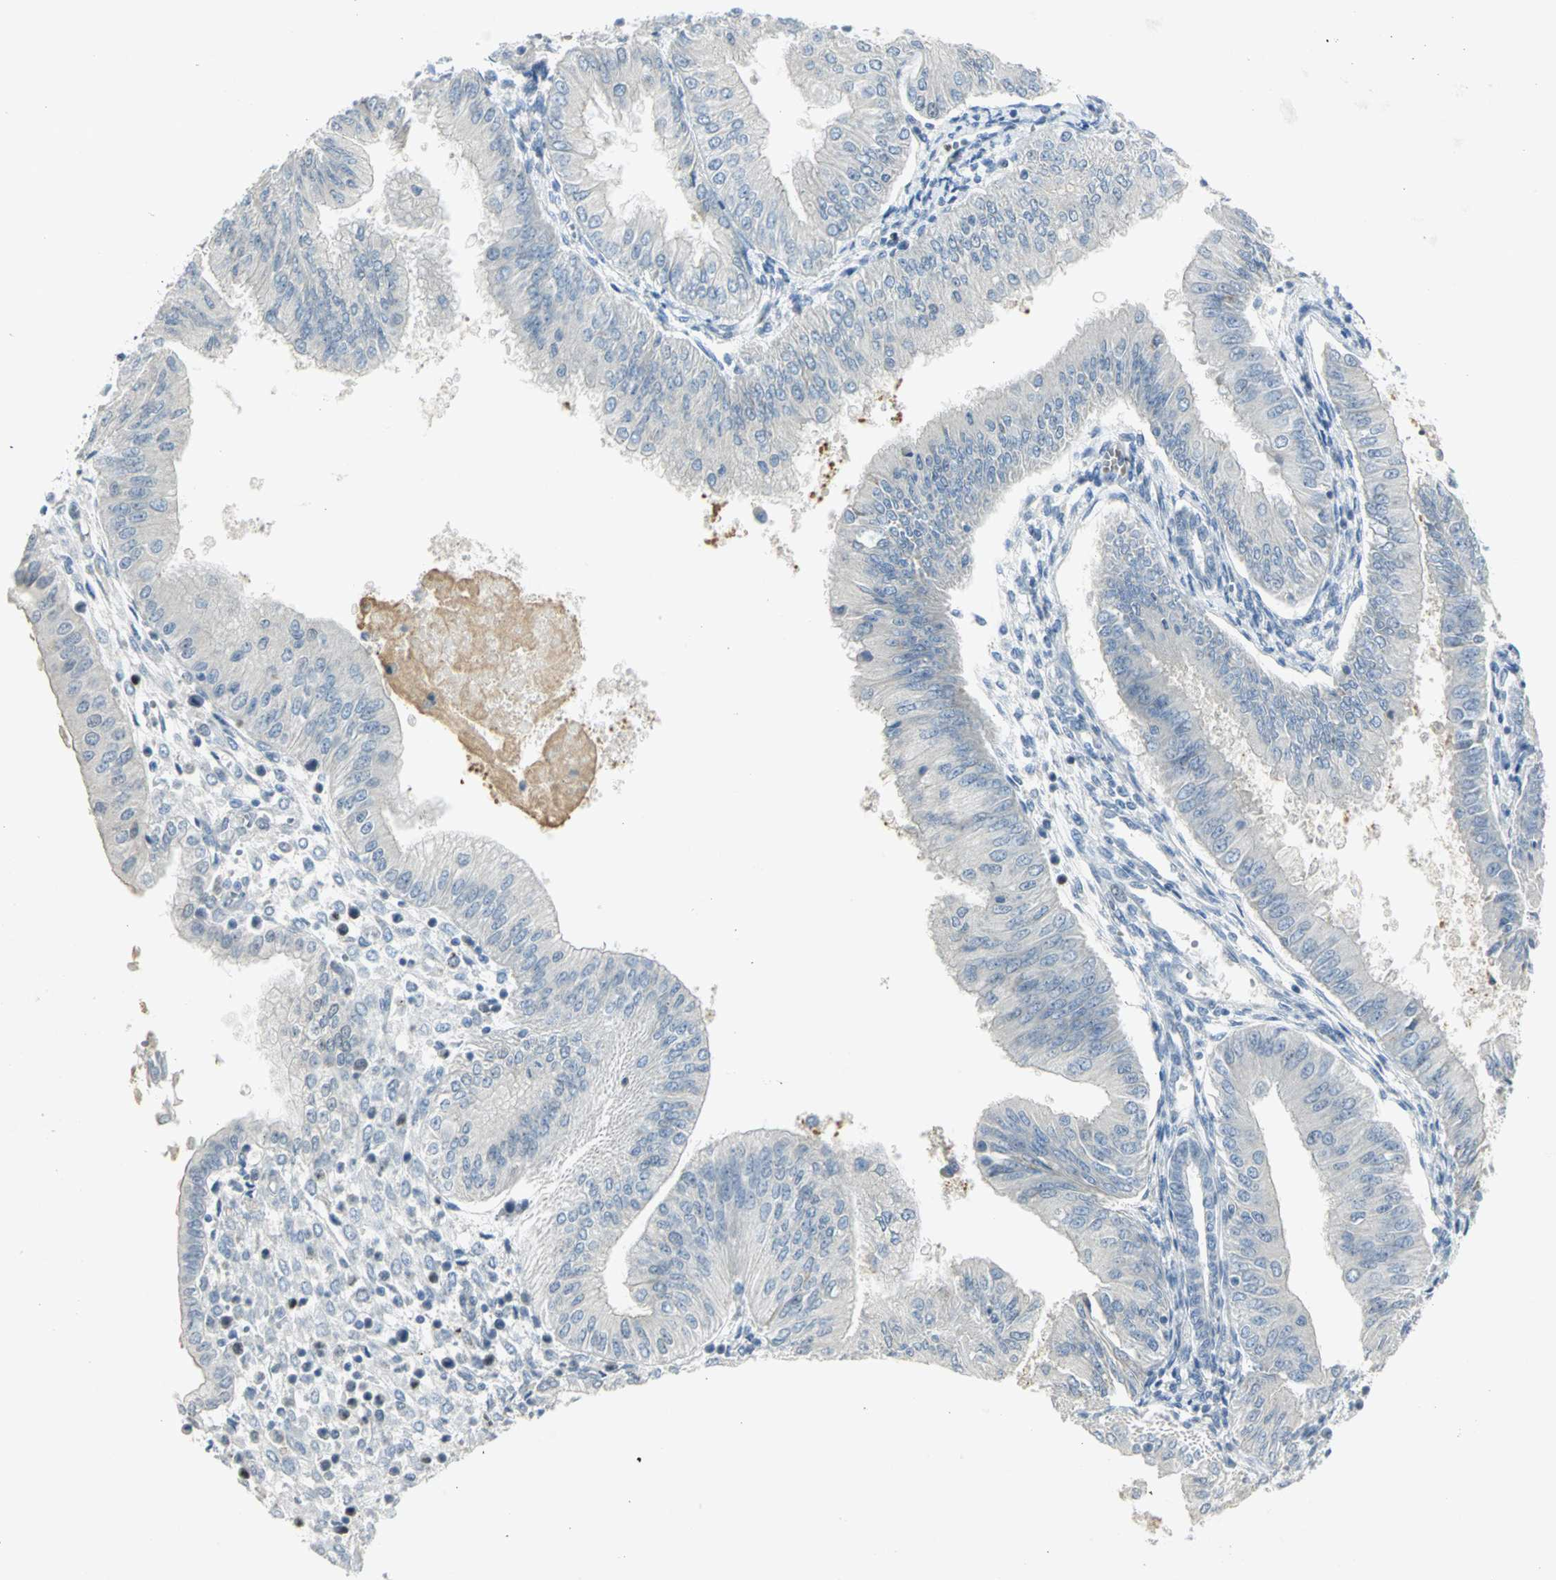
{"staining": {"intensity": "negative", "quantity": "none", "location": "none"}, "tissue": "endometrial cancer", "cell_type": "Tumor cells", "image_type": "cancer", "snomed": [{"axis": "morphology", "description": "Adenocarcinoma, NOS"}, {"axis": "topography", "description": "Endometrium"}], "caption": "This is a image of immunohistochemistry staining of endometrial cancer (adenocarcinoma), which shows no staining in tumor cells.", "gene": "BCL6", "patient": {"sex": "female", "age": 53}}